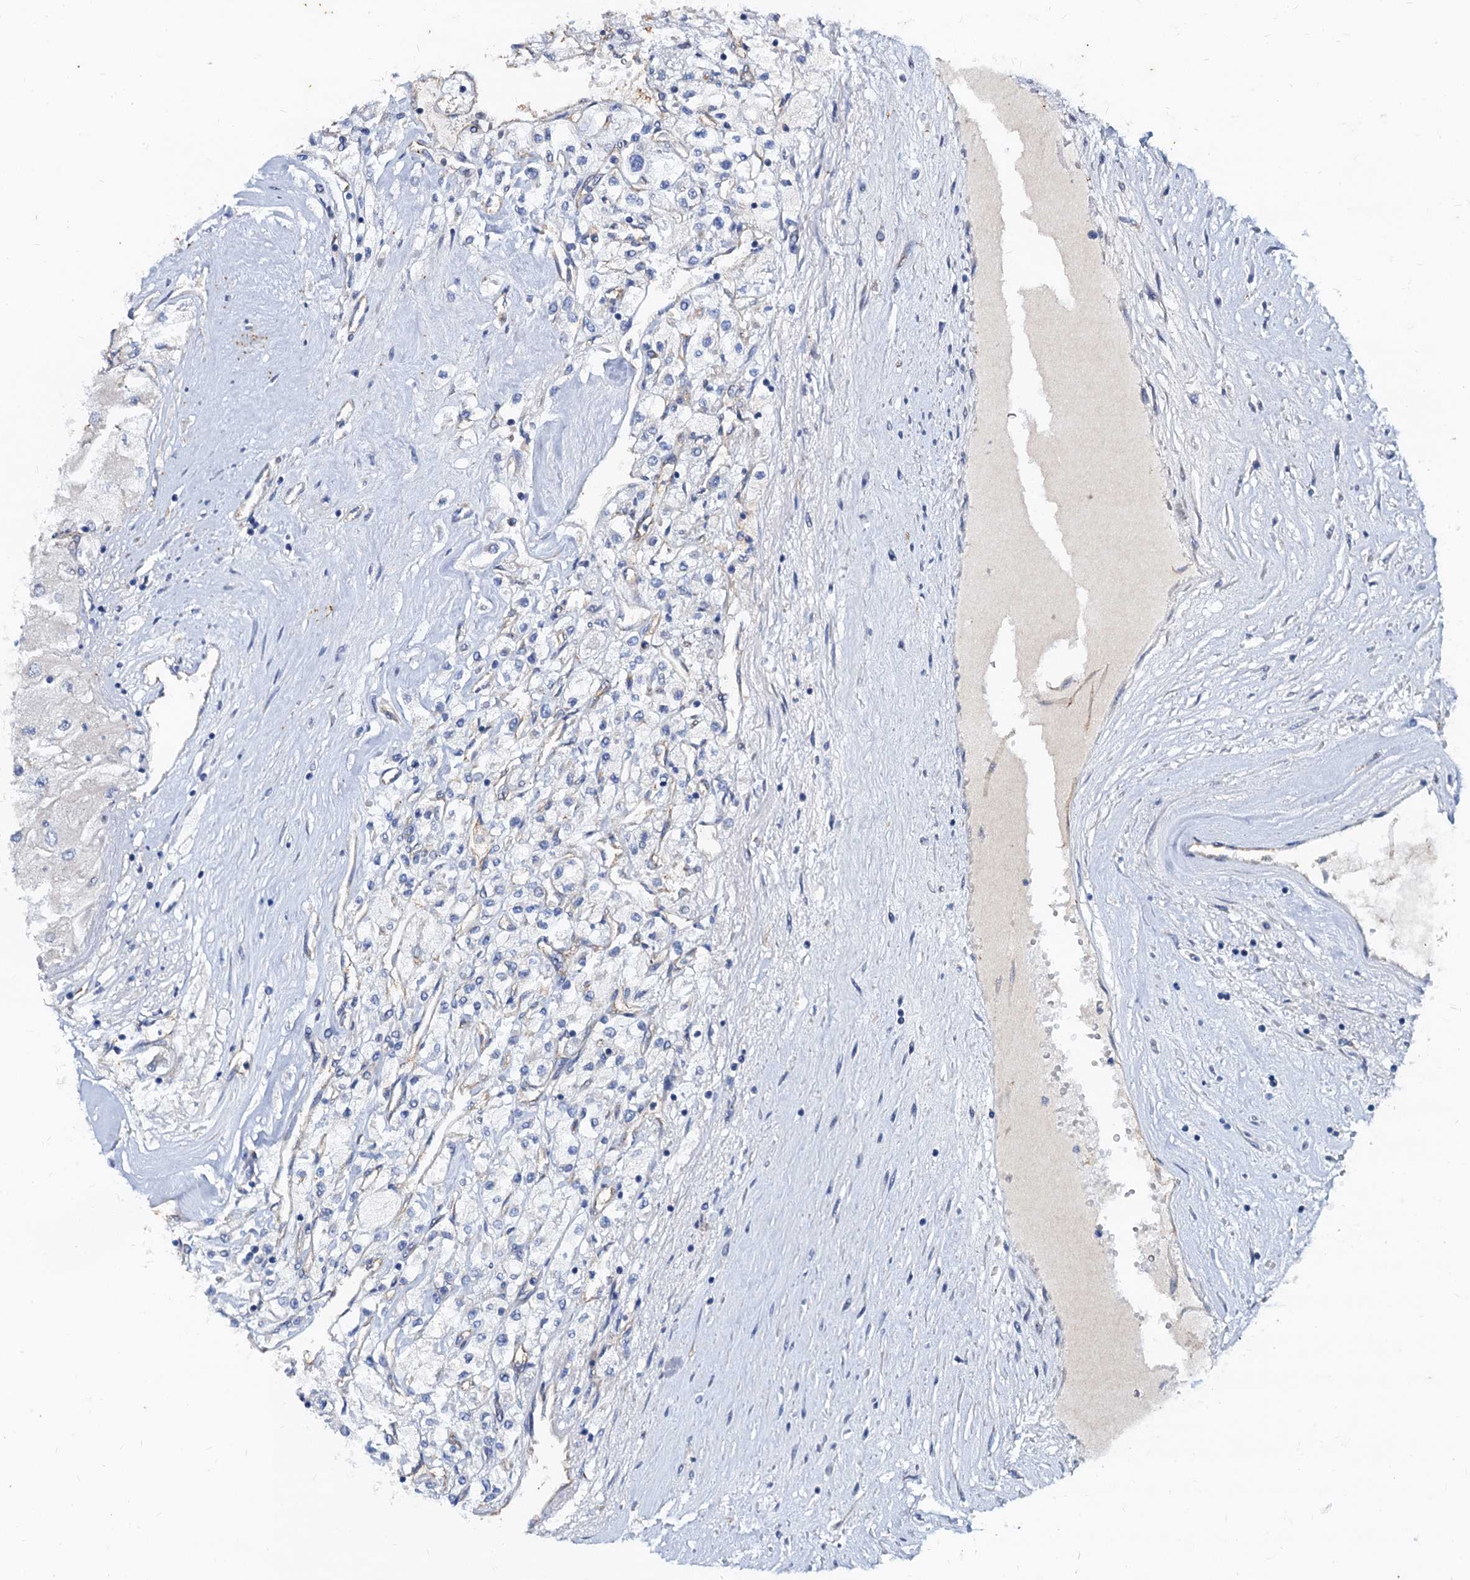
{"staining": {"intensity": "negative", "quantity": "none", "location": "none"}, "tissue": "renal cancer", "cell_type": "Tumor cells", "image_type": "cancer", "snomed": [{"axis": "morphology", "description": "Adenocarcinoma, NOS"}, {"axis": "topography", "description": "Kidney"}], "caption": "Renal adenocarcinoma stained for a protein using immunohistochemistry (IHC) shows no expression tumor cells.", "gene": "NGRN", "patient": {"sex": "male", "age": 80}}